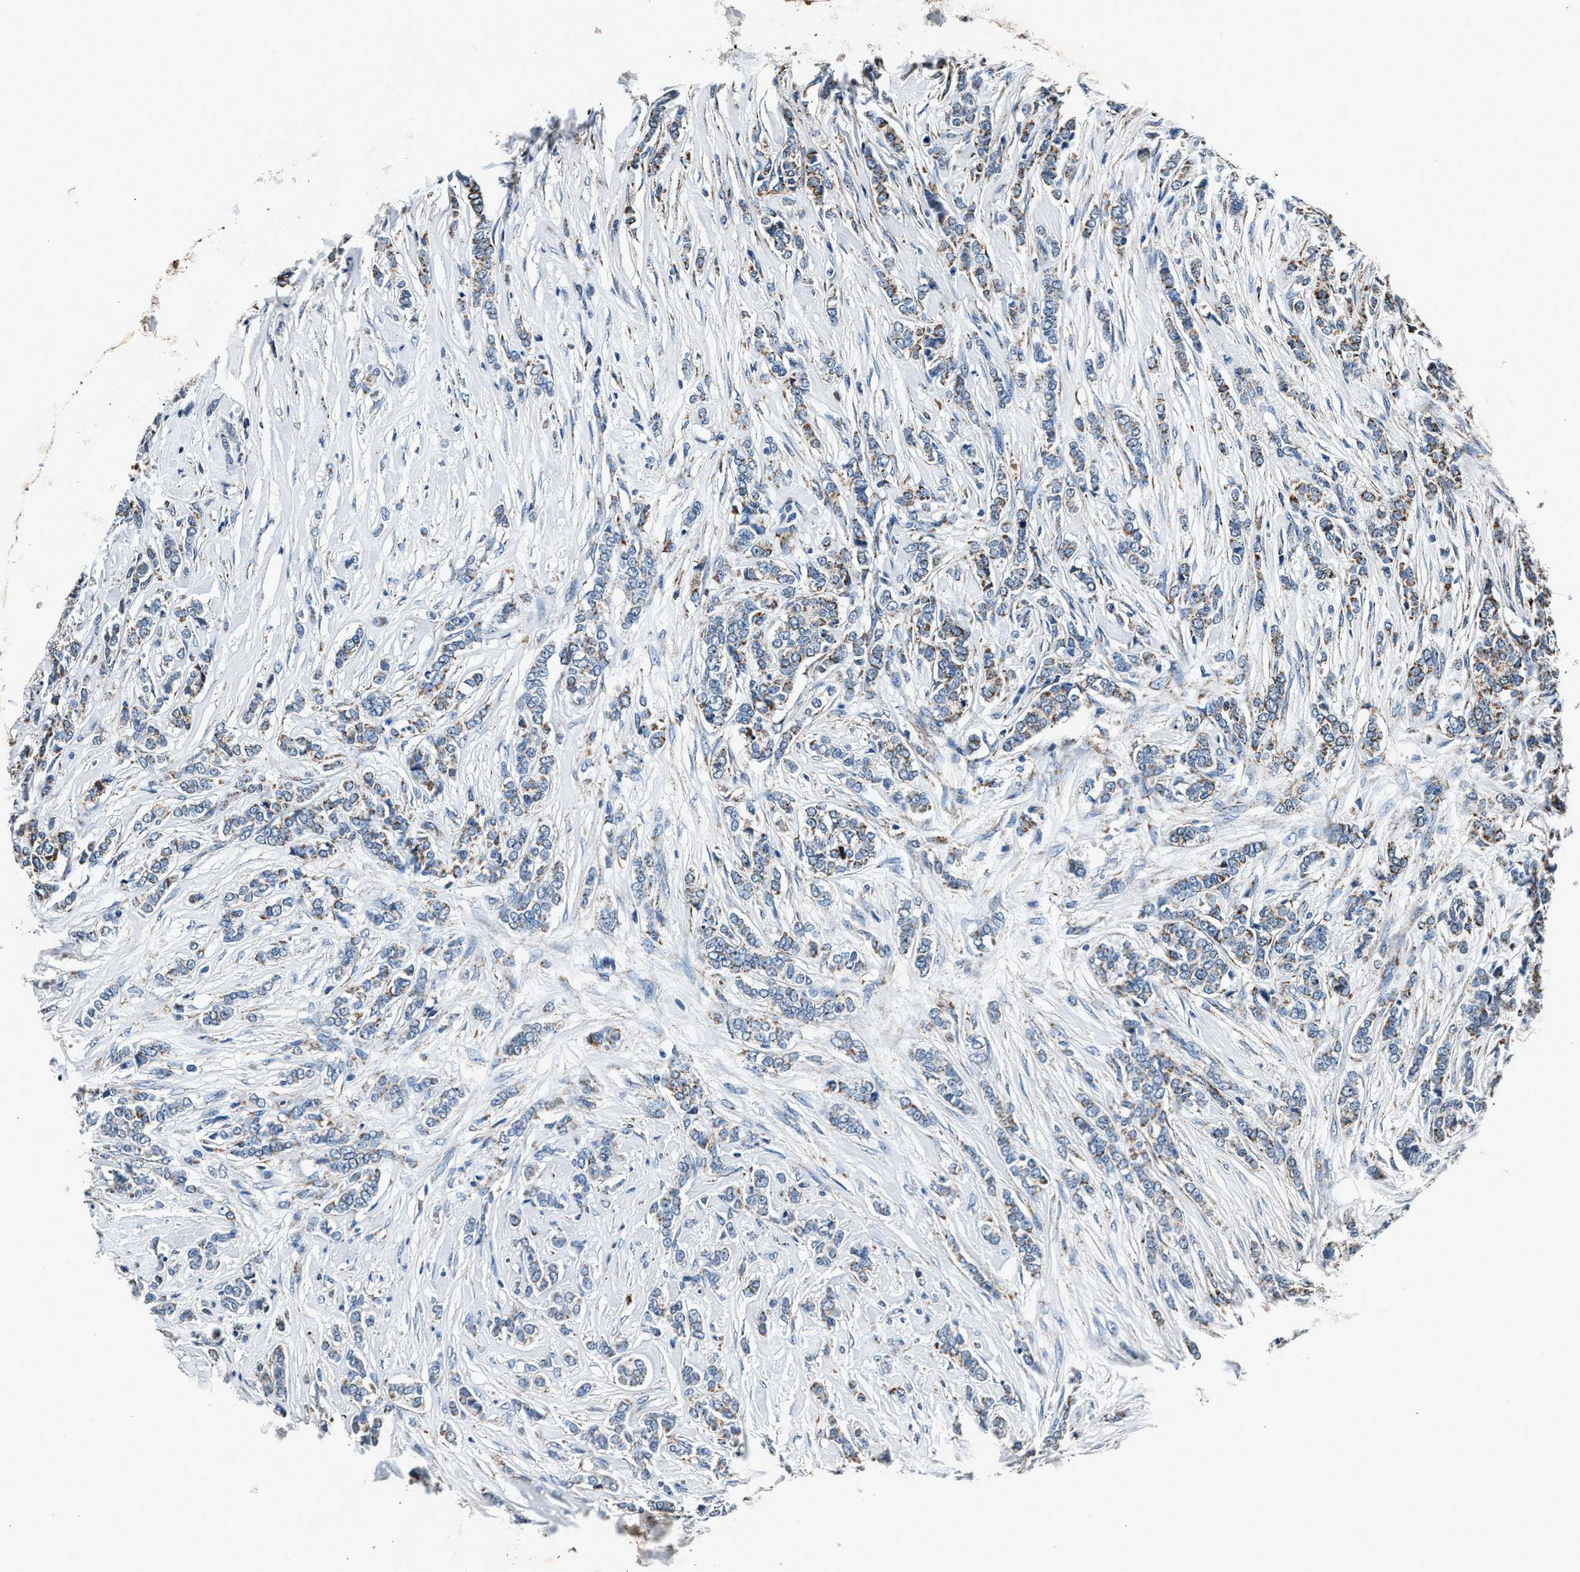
{"staining": {"intensity": "moderate", "quantity": "25%-75%", "location": "cytoplasmic/membranous"}, "tissue": "breast cancer", "cell_type": "Tumor cells", "image_type": "cancer", "snomed": [{"axis": "morphology", "description": "Lobular carcinoma"}, {"axis": "topography", "description": "Skin"}, {"axis": "topography", "description": "Breast"}], "caption": "Immunohistochemical staining of lobular carcinoma (breast) exhibits medium levels of moderate cytoplasmic/membranous positivity in about 25%-75% of tumor cells.", "gene": "HIBADH", "patient": {"sex": "female", "age": 46}}